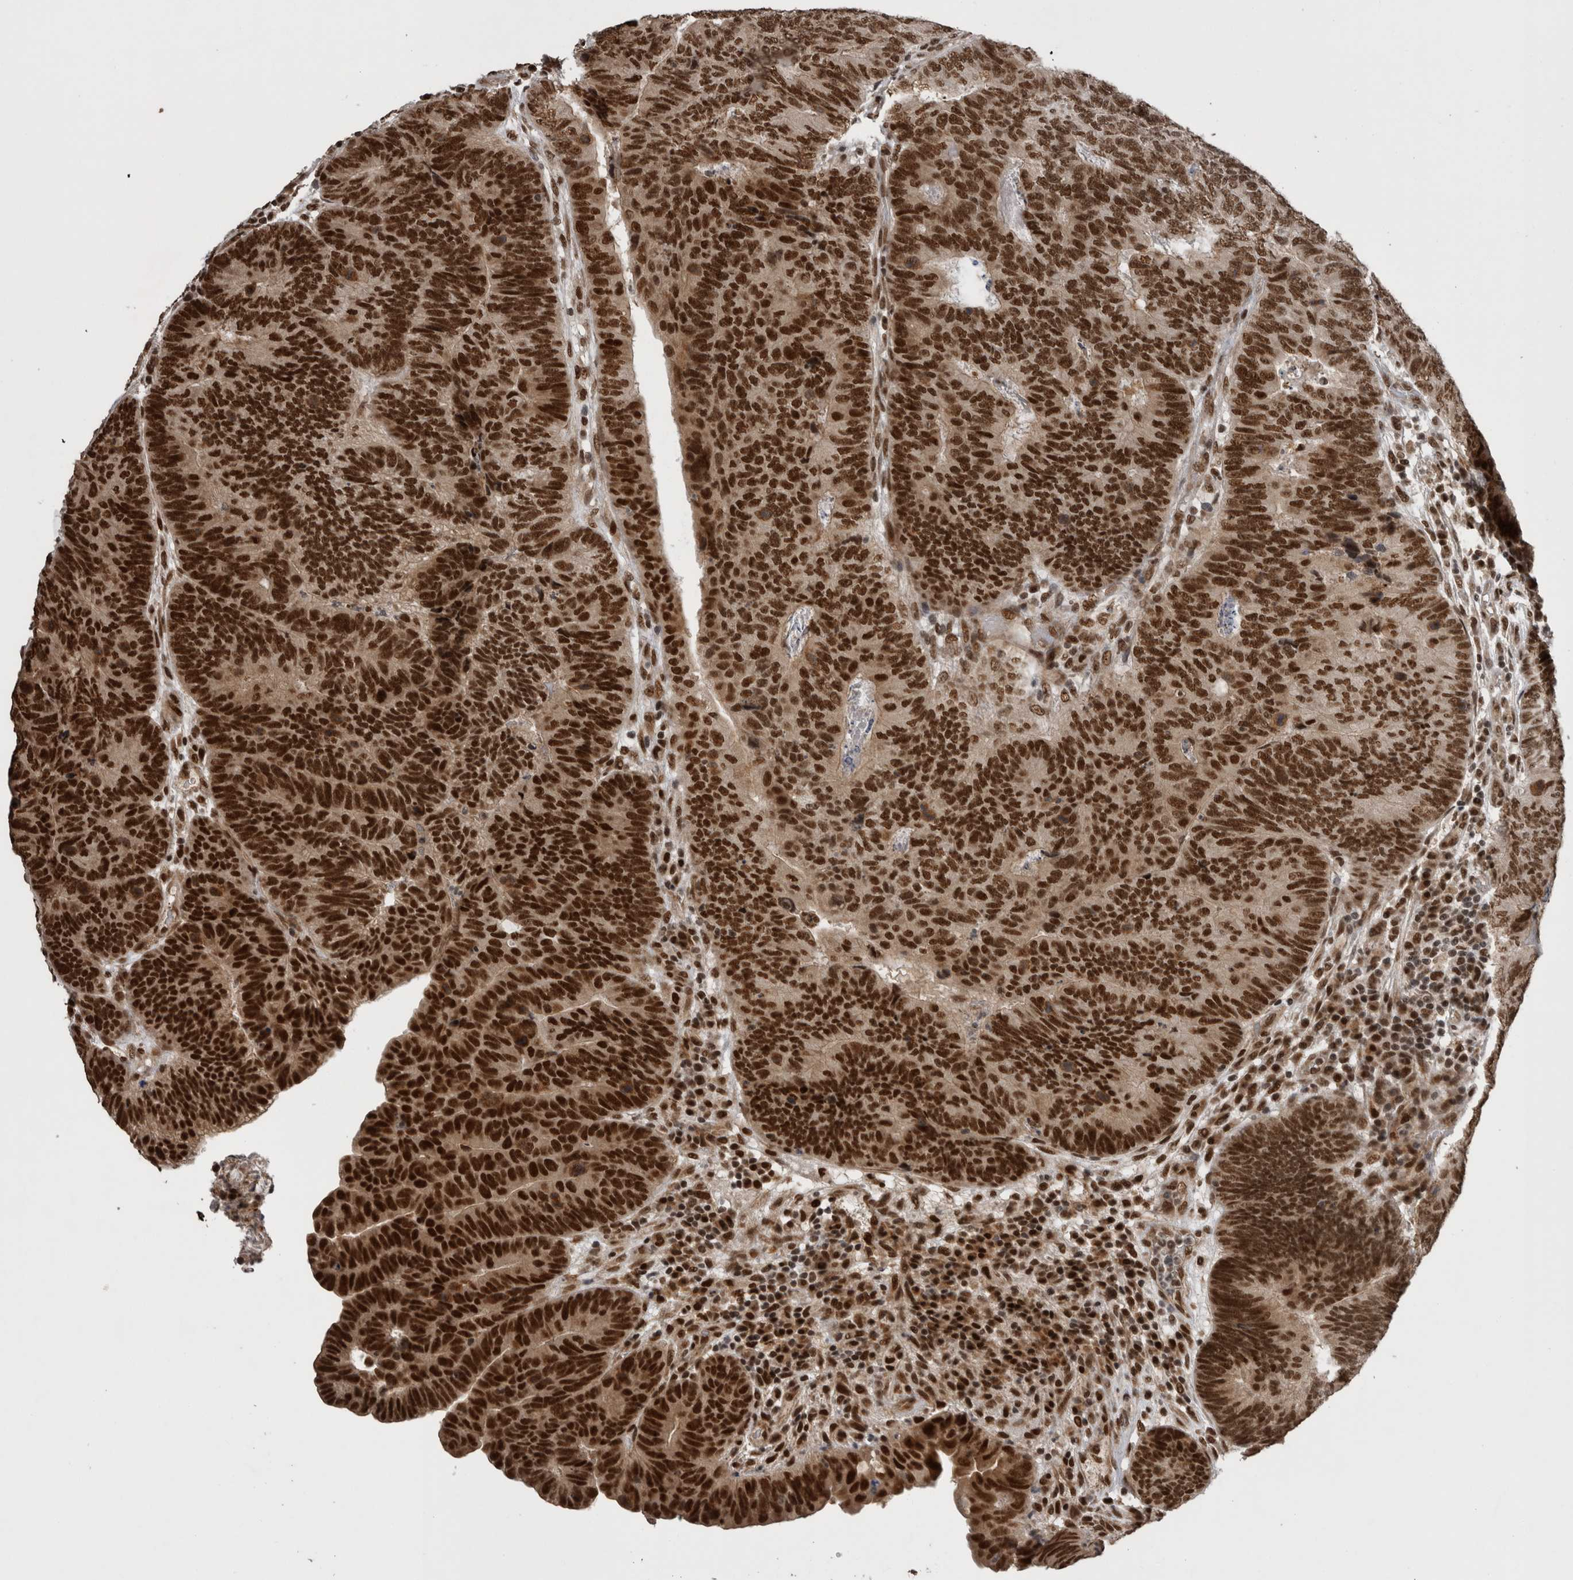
{"staining": {"intensity": "strong", "quantity": ">75%", "location": "nuclear"}, "tissue": "colorectal cancer", "cell_type": "Tumor cells", "image_type": "cancer", "snomed": [{"axis": "morphology", "description": "Adenocarcinoma, NOS"}, {"axis": "topography", "description": "Colon"}], "caption": "Adenocarcinoma (colorectal) stained with IHC exhibits strong nuclear expression in about >75% of tumor cells.", "gene": "CPSF2", "patient": {"sex": "female", "age": 67}}